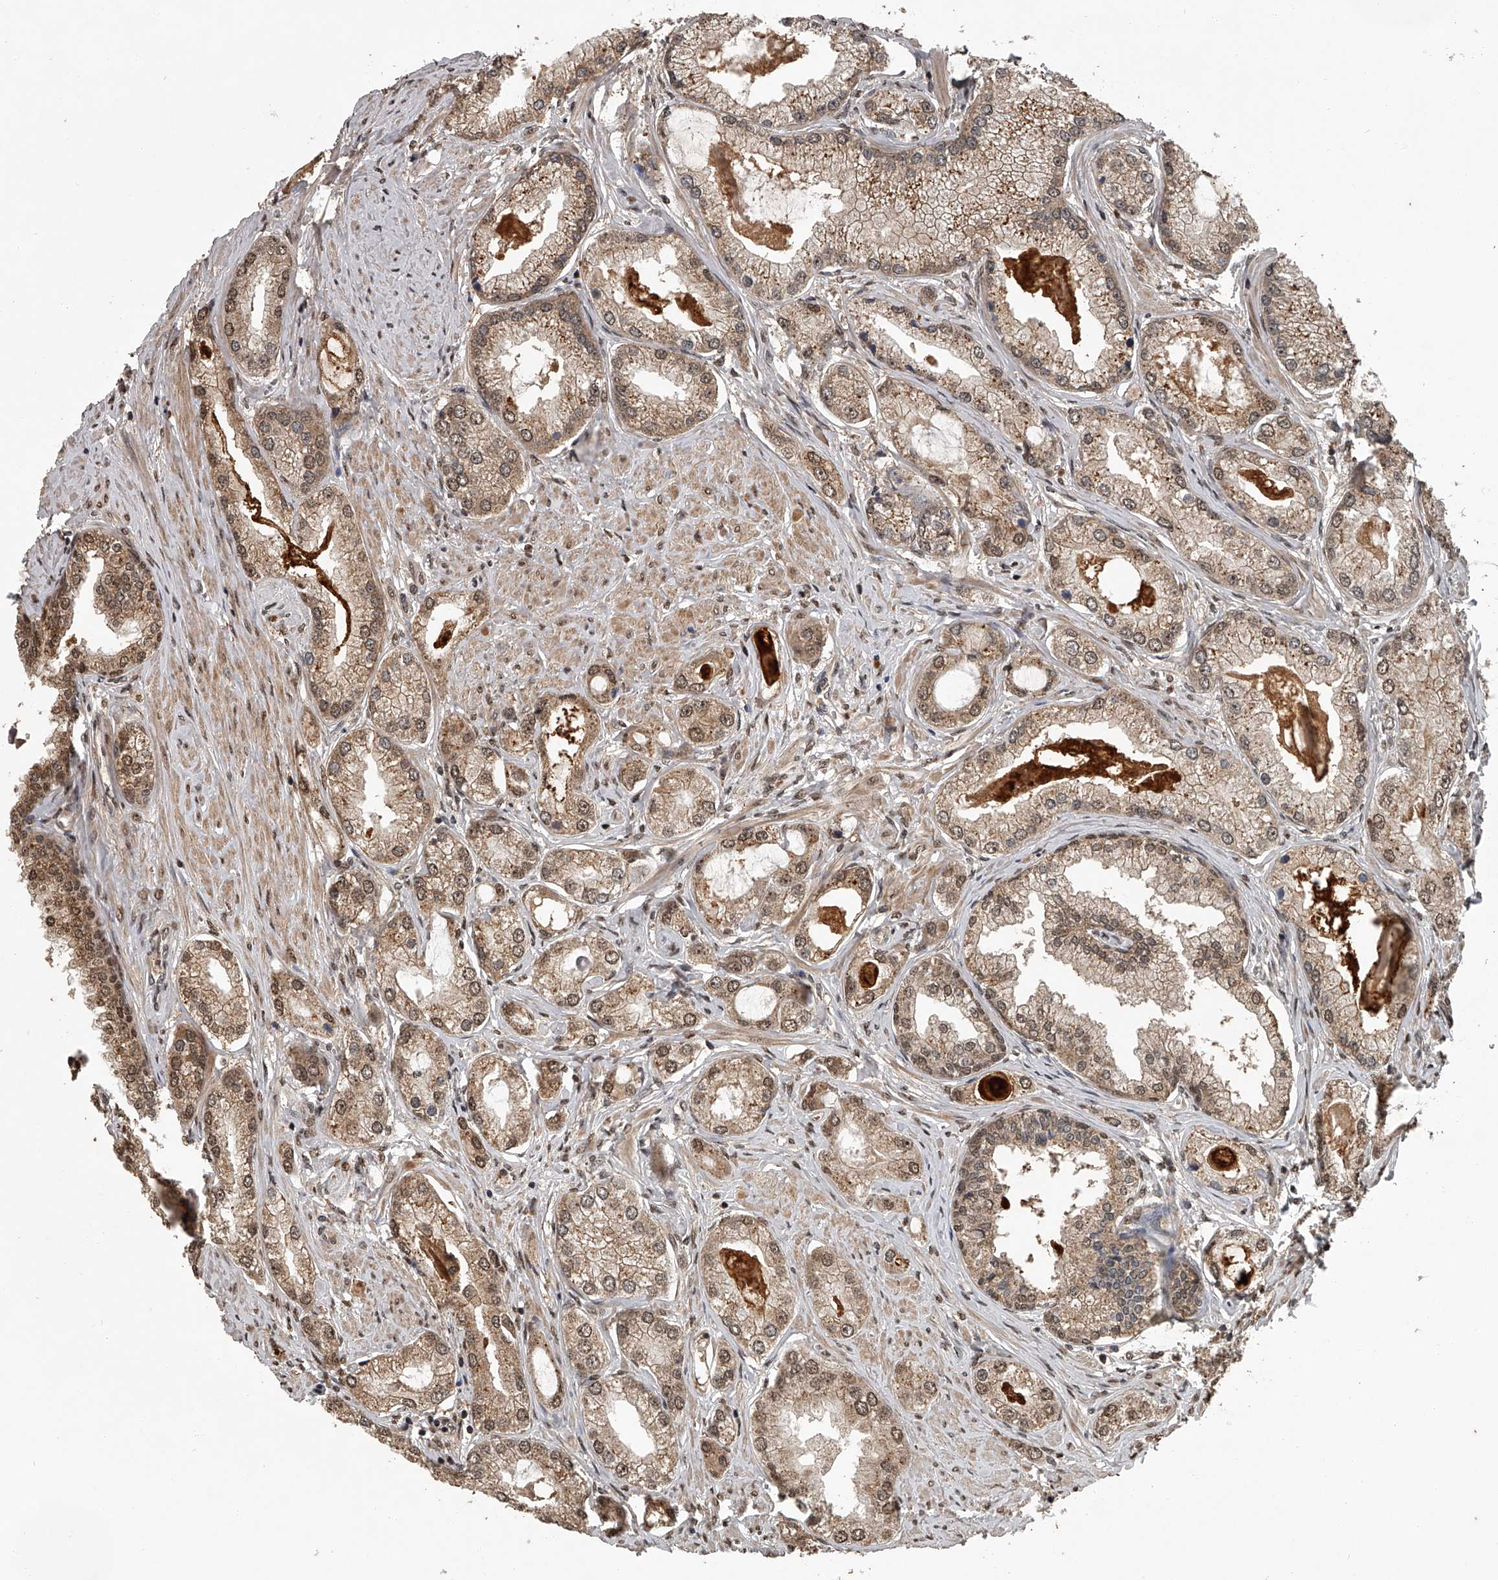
{"staining": {"intensity": "moderate", "quantity": ">75%", "location": "cytoplasmic/membranous,nuclear"}, "tissue": "prostate cancer", "cell_type": "Tumor cells", "image_type": "cancer", "snomed": [{"axis": "morphology", "description": "Adenocarcinoma, Low grade"}, {"axis": "topography", "description": "Prostate"}], "caption": "Prostate low-grade adenocarcinoma tissue shows moderate cytoplasmic/membranous and nuclear positivity in approximately >75% of tumor cells, visualized by immunohistochemistry. Using DAB (3,3'-diaminobenzidine) (brown) and hematoxylin (blue) stains, captured at high magnification using brightfield microscopy.", "gene": "PLEKHG1", "patient": {"sex": "male", "age": 62}}